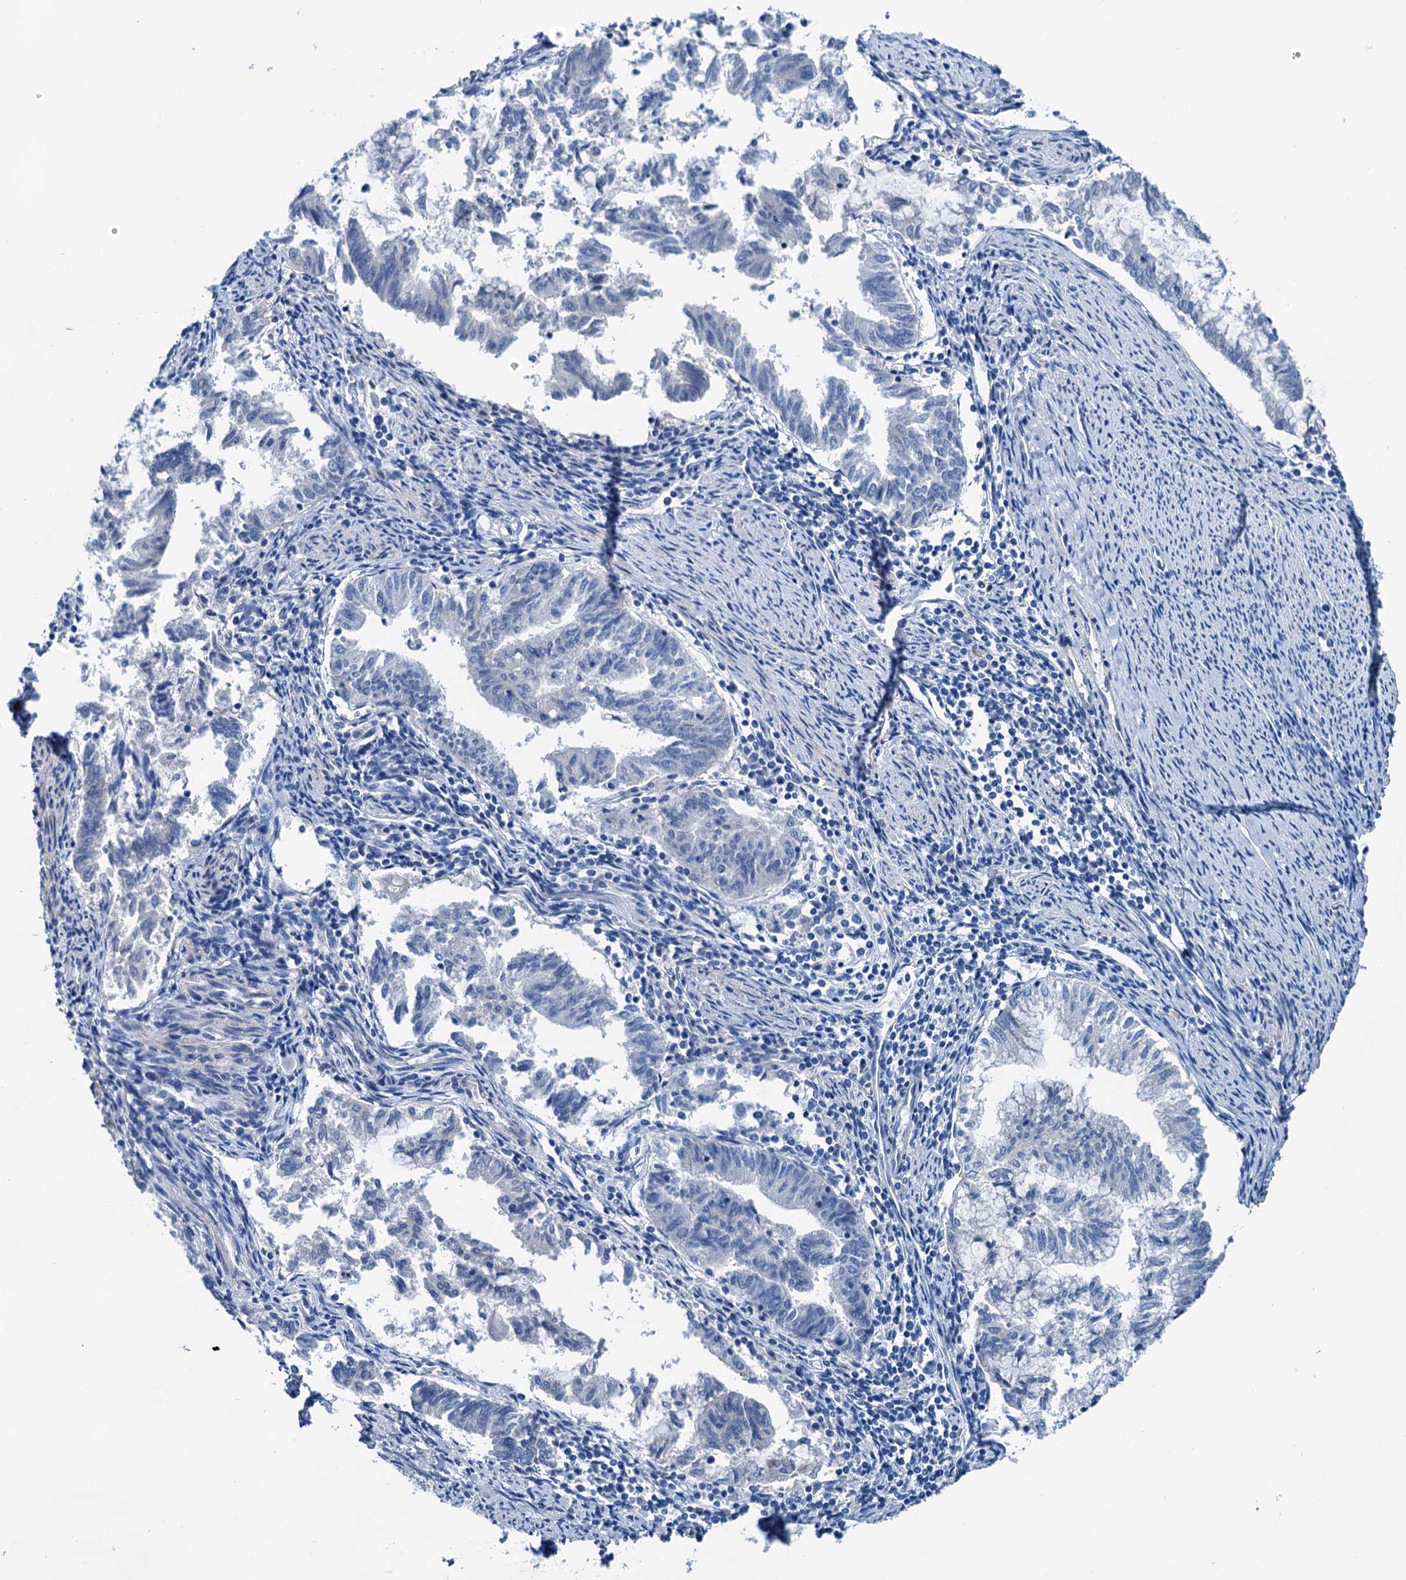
{"staining": {"intensity": "negative", "quantity": "none", "location": "none"}, "tissue": "endometrial cancer", "cell_type": "Tumor cells", "image_type": "cancer", "snomed": [{"axis": "morphology", "description": "Adenocarcinoma, NOS"}, {"axis": "topography", "description": "Endometrium"}], "caption": "Tumor cells show no significant protein expression in endometrial cancer. The staining was performed using DAB (3,3'-diaminobenzidine) to visualize the protein expression in brown, while the nuclei were stained in blue with hematoxylin (Magnification: 20x).", "gene": "KNDC1", "patient": {"sex": "female", "age": 79}}